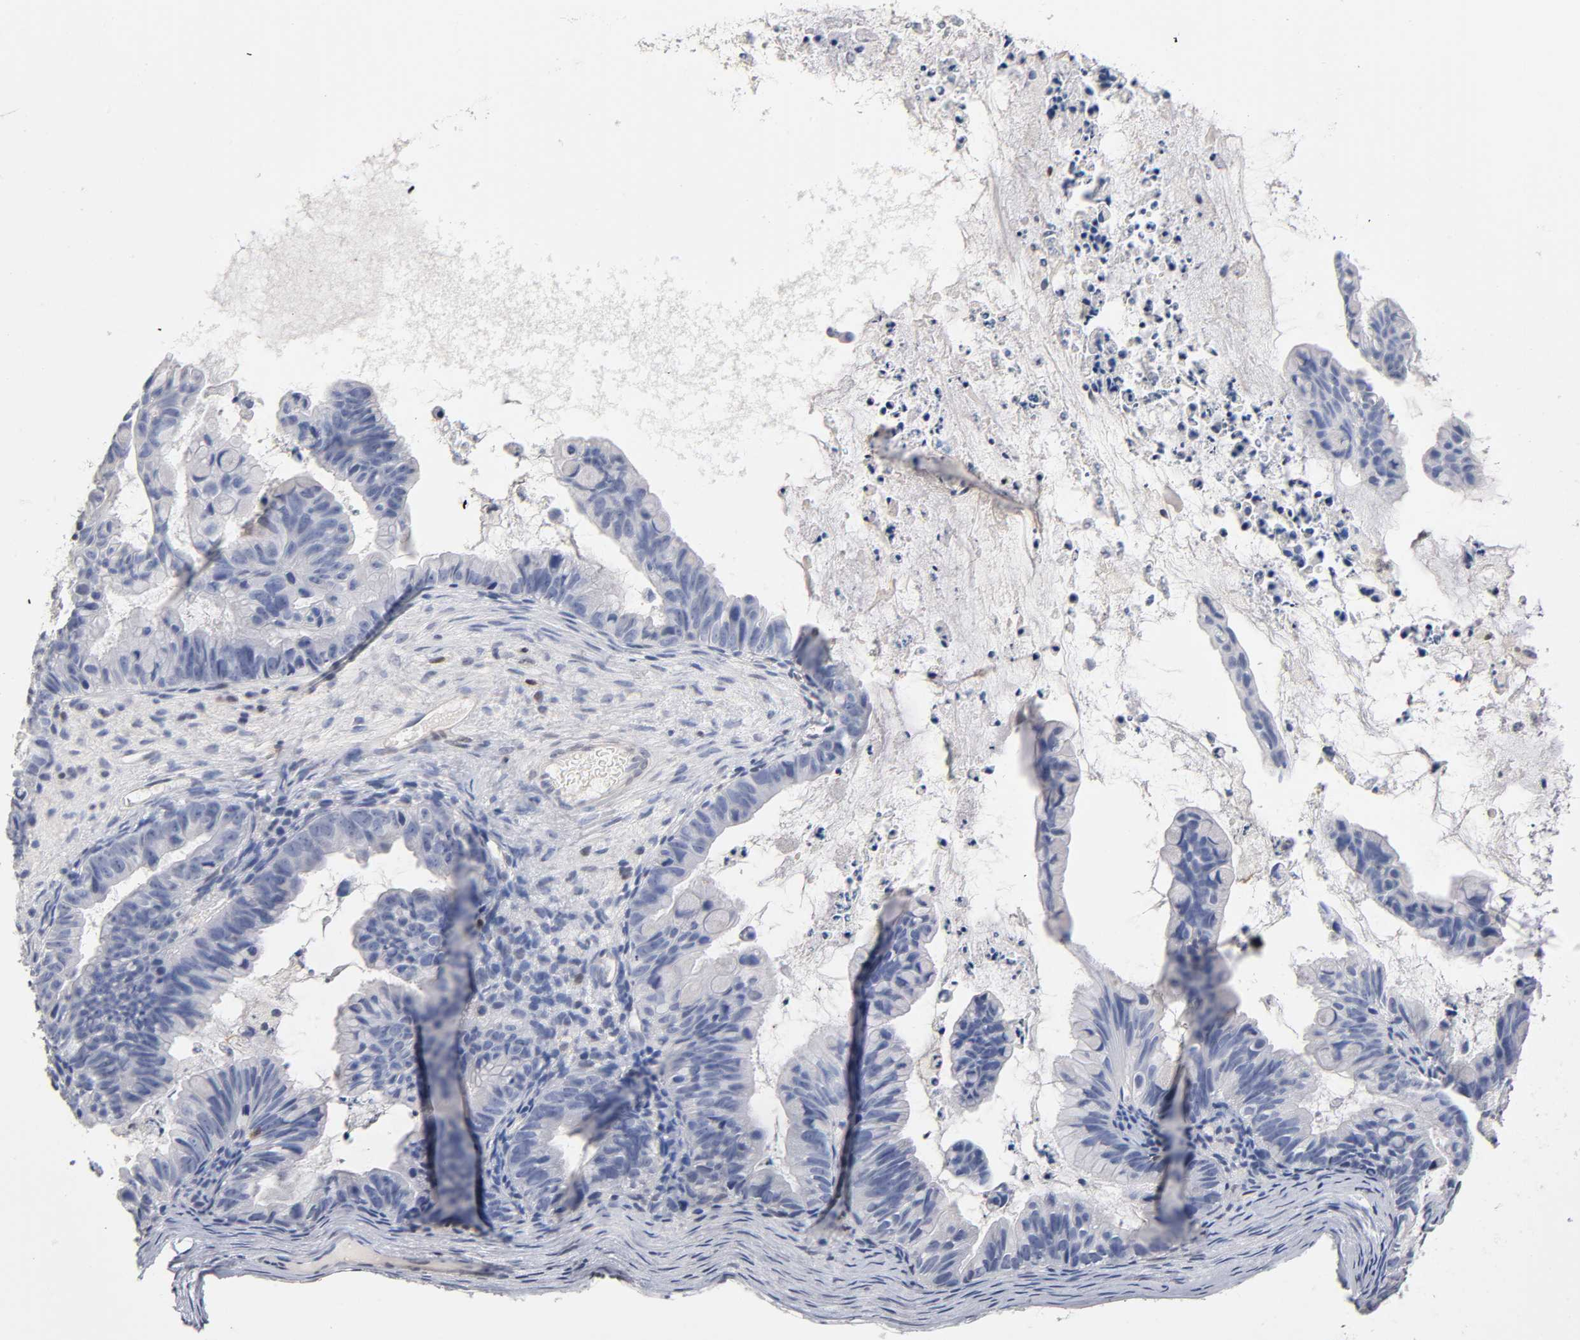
{"staining": {"intensity": "negative", "quantity": "none", "location": "none"}, "tissue": "ovarian cancer", "cell_type": "Tumor cells", "image_type": "cancer", "snomed": [{"axis": "morphology", "description": "Cystadenocarcinoma, mucinous, NOS"}, {"axis": "topography", "description": "Ovary"}], "caption": "Immunohistochemical staining of human ovarian cancer shows no significant positivity in tumor cells.", "gene": "NFATC1", "patient": {"sex": "female", "age": 36}}